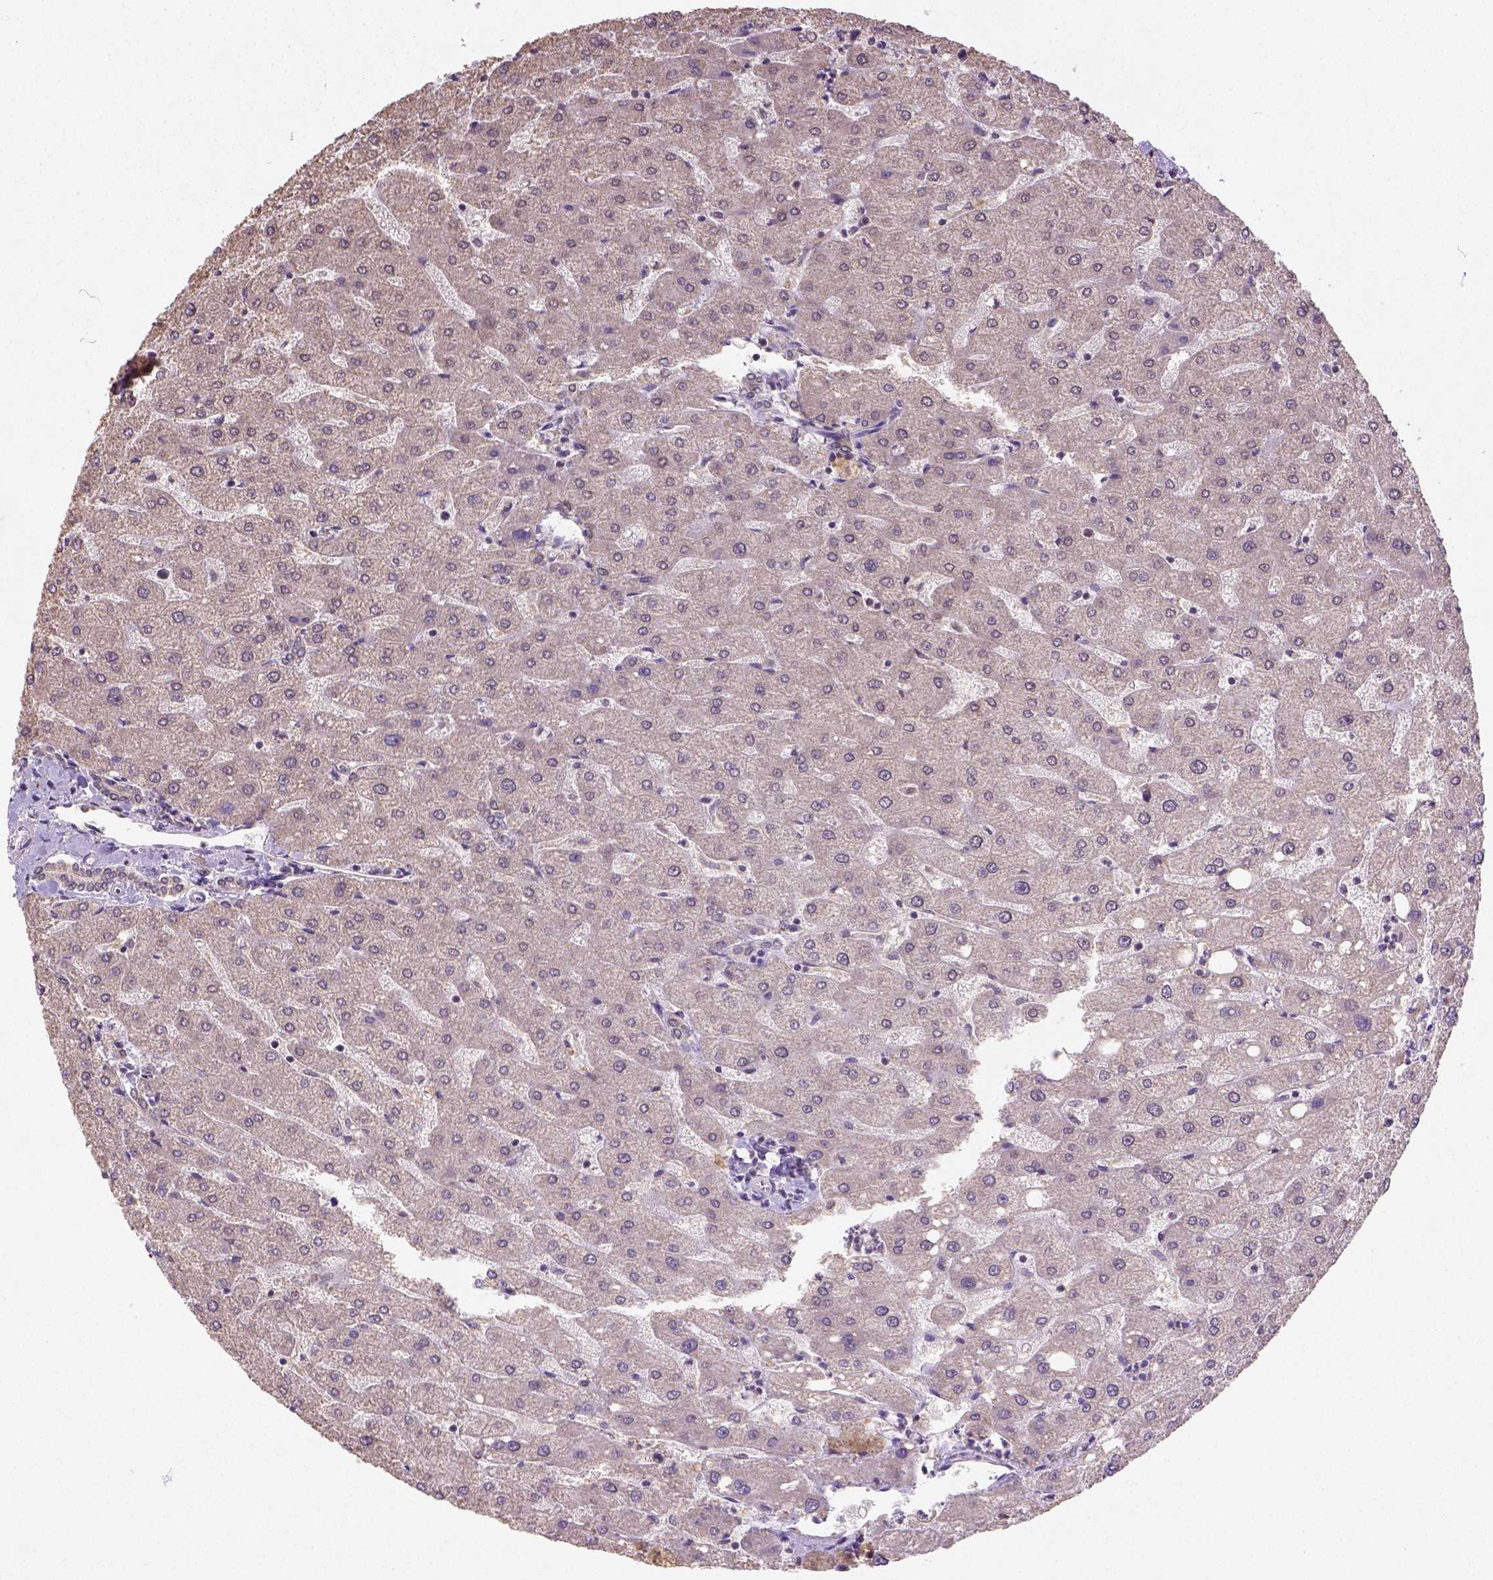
{"staining": {"intensity": "weak", "quantity": "<25%", "location": "cytoplasmic/membranous"}, "tissue": "liver", "cell_type": "Cholangiocytes", "image_type": "normal", "snomed": [{"axis": "morphology", "description": "Normal tissue, NOS"}, {"axis": "topography", "description": "Liver"}], "caption": "This is a micrograph of immunohistochemistry (IHC) staining of normal liver, which shows no positivity in cholangiocytes.", "gene": "NUDT10", "patient": {"sex": "male", "age": 67}}